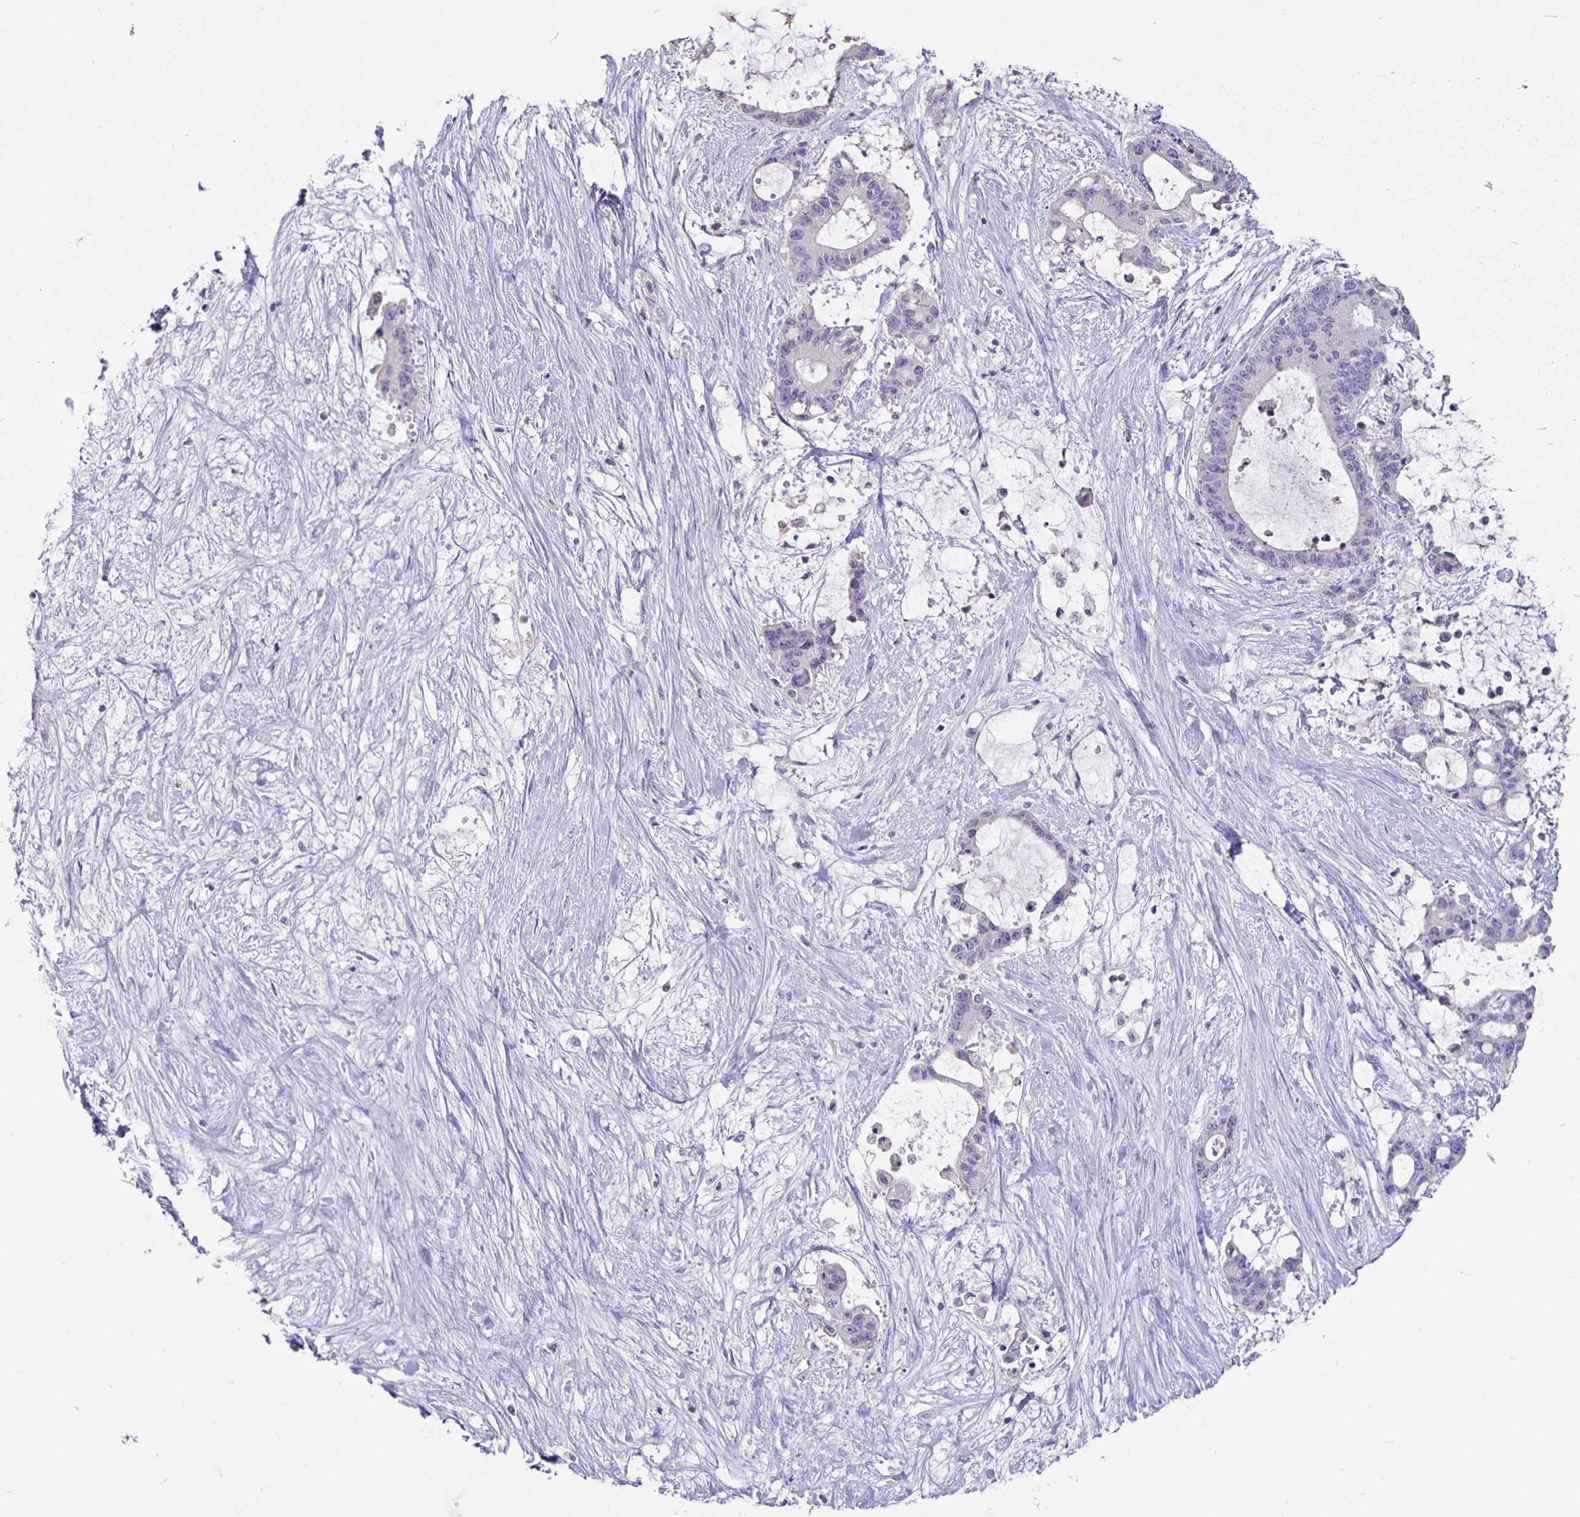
{"staining": {"intensity": "negative", "quantity": "none", "location": "none"}, "tissue": "liver cancer", "cell_type": "Tumor cells", "image_type": "cancer", "snomed": [{"axis": "morphology", "description": "Normal tissue, NOS"}, {"axis": "morphology", "description": "Cholangiocarcinoma"}, {"axis": "topography", "description": "Liver"}, {"axis": "topography", "description": "Peripheral nerve tissue"}], "caption": "Protein analysis of liver cancer (cholangiocarcinoma) reveals no significant positivity in tumor cells.", "gene": "GPX4", "patient": {"sex": "female", "age": 73}}